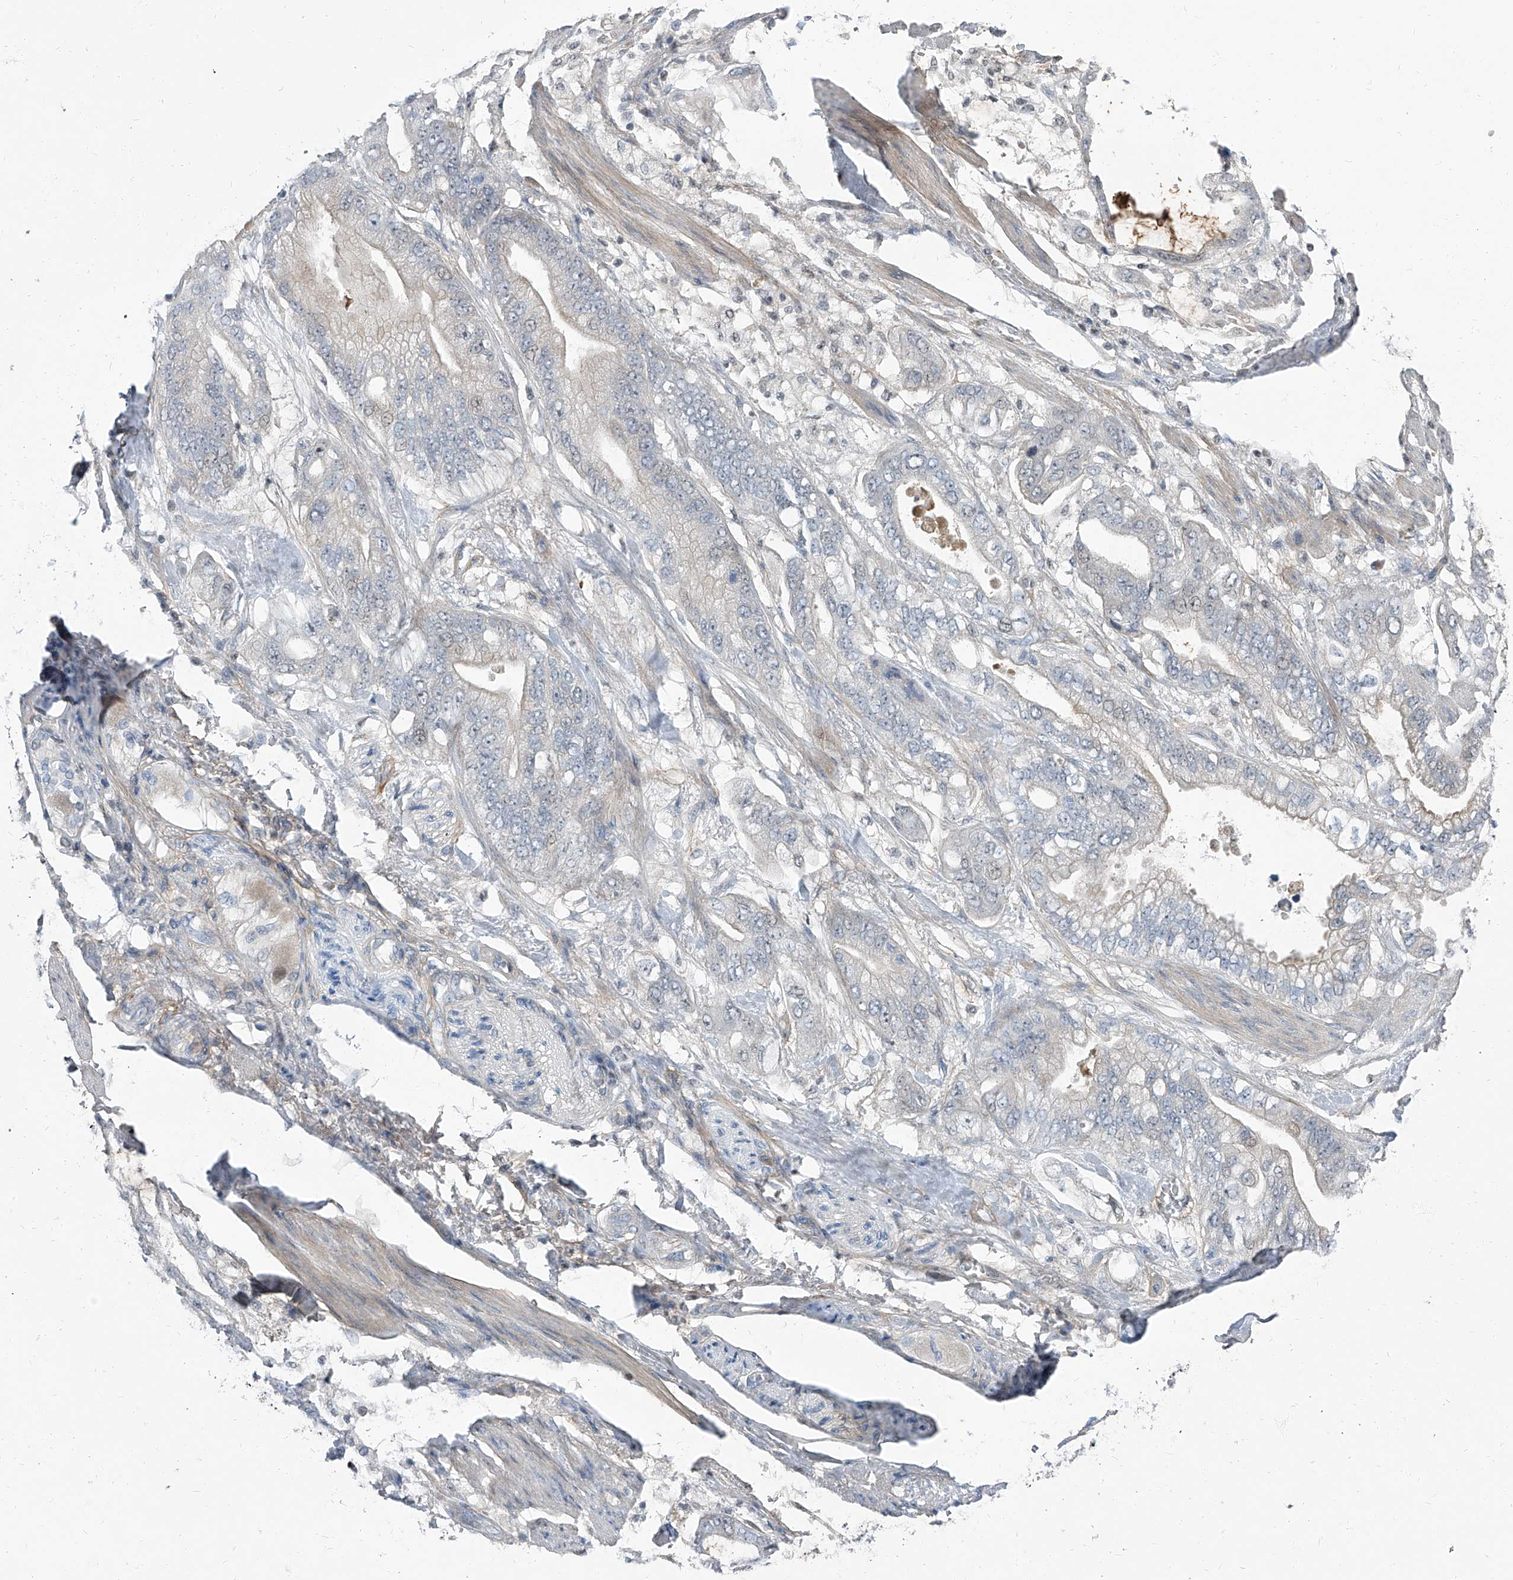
{"staining": {"intensity": "negative", "quantity": "none", "location": "none"}, "tissue": "stomach cancer", "cell_type": "Tumor cells", "image_type": "cancer", "snomed": [{"axis": "morphology", "description": "Normal tissue, NOS"}, {"axis": "morphology", "description": "Adenocarcinoma, NOS"}, {"axis": "topography", "description": "Stomach"}], "caption": "Protein analysis of stomach adenocarcinoma demonstrates no significant positivity in tumor cells.", "gene": "HOXA3", "patient": {"sex": "male", "age": 62}}